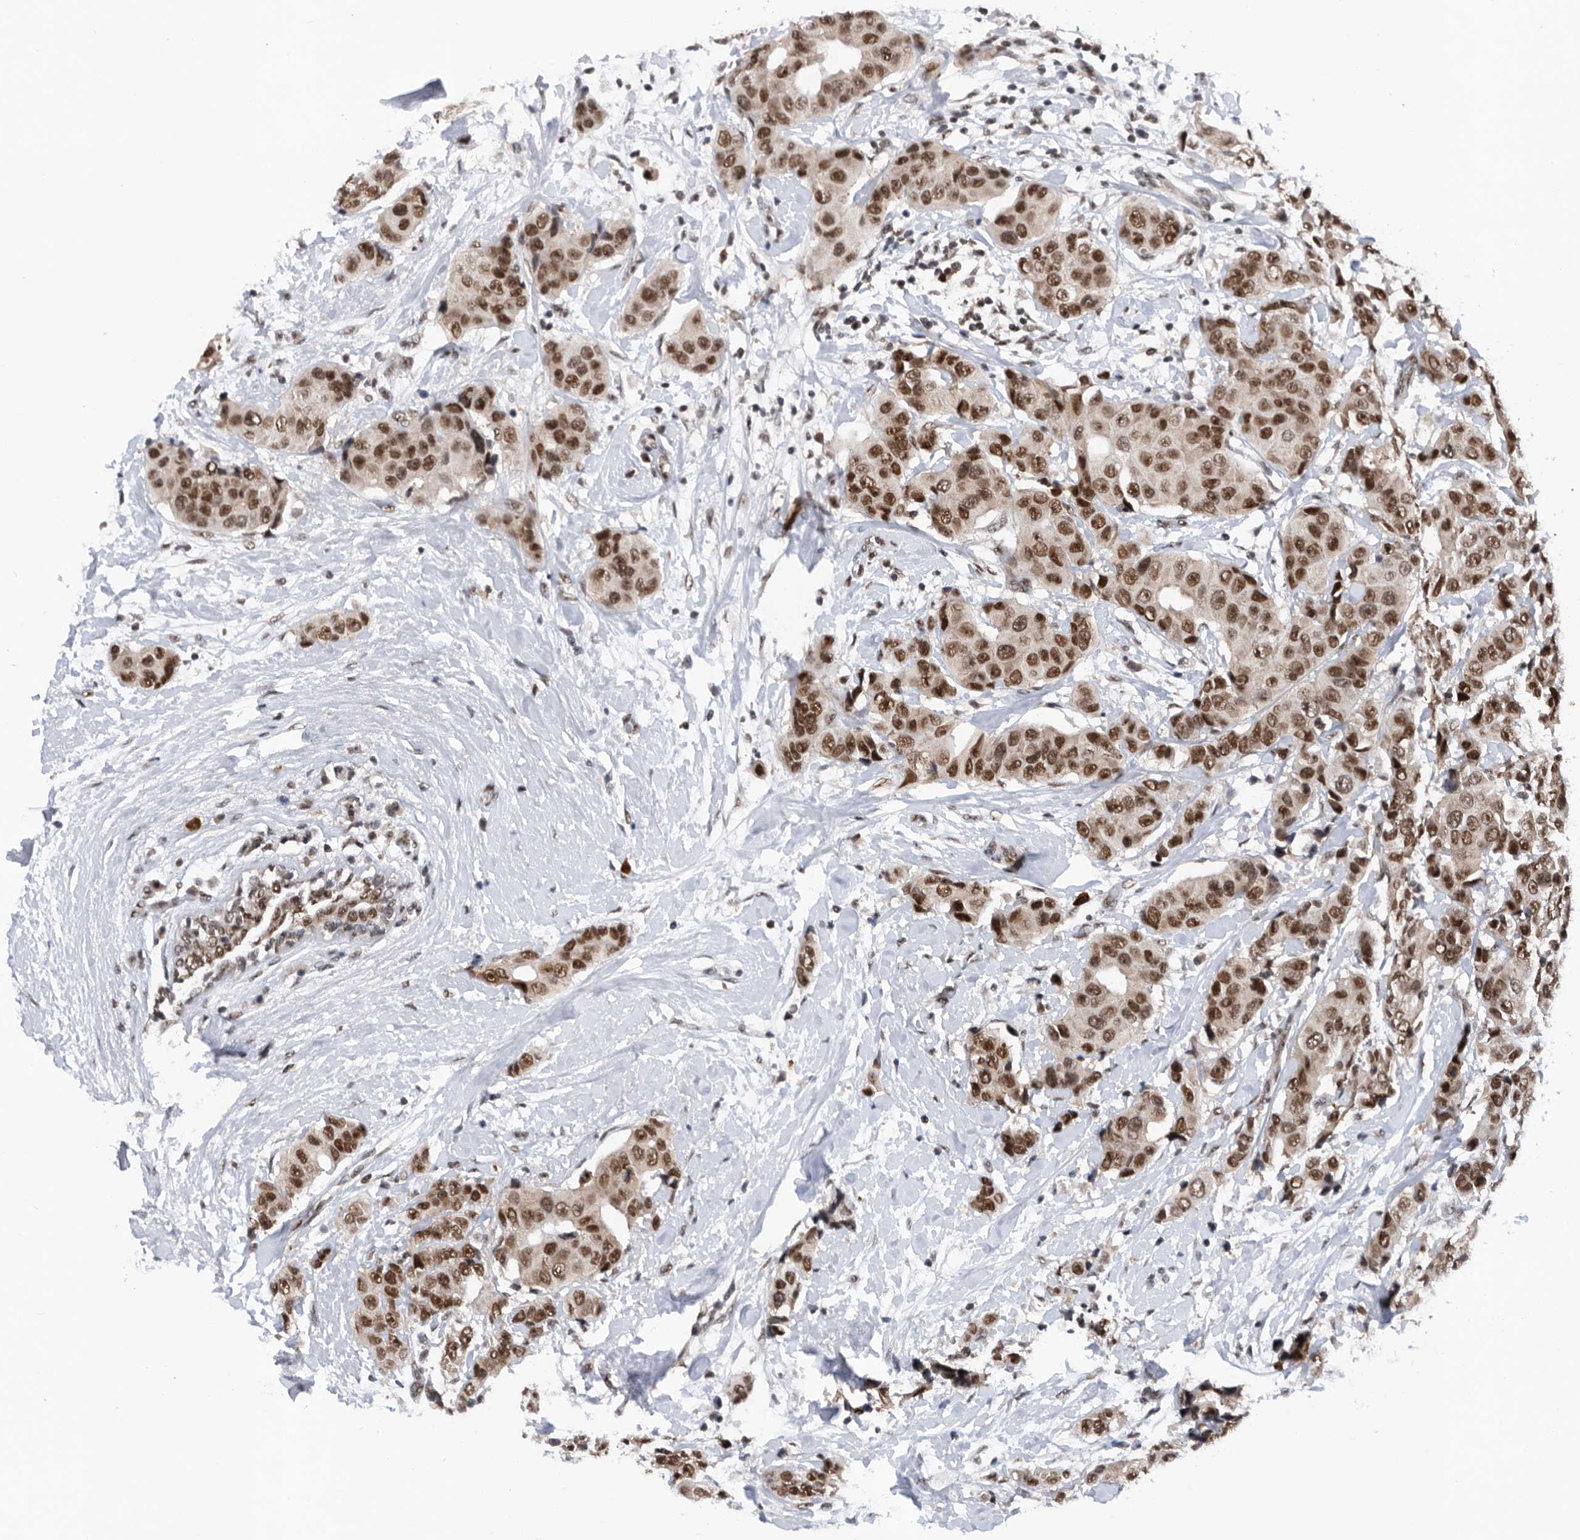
{"staining": {"intensity": "strong", "quantity": ">75%", "location": "nuclear"}, "tissue": "breast cancer", "cell_type": "Tumor cells", "image_type": "cancer", "snomed": [{"axis": "morphology", "description": "Normal tissue, NOS"}, {"axis": "morphology", "description": "Duct carcinoma"}, {"axis": "topography", "description": "Breast"}], "caption": "Breast cancer stained with a protein marker demonstrates strong staining in tumor cells.", "gene": "ZNF260", "patient": {"sex": "female", "age": 39}}